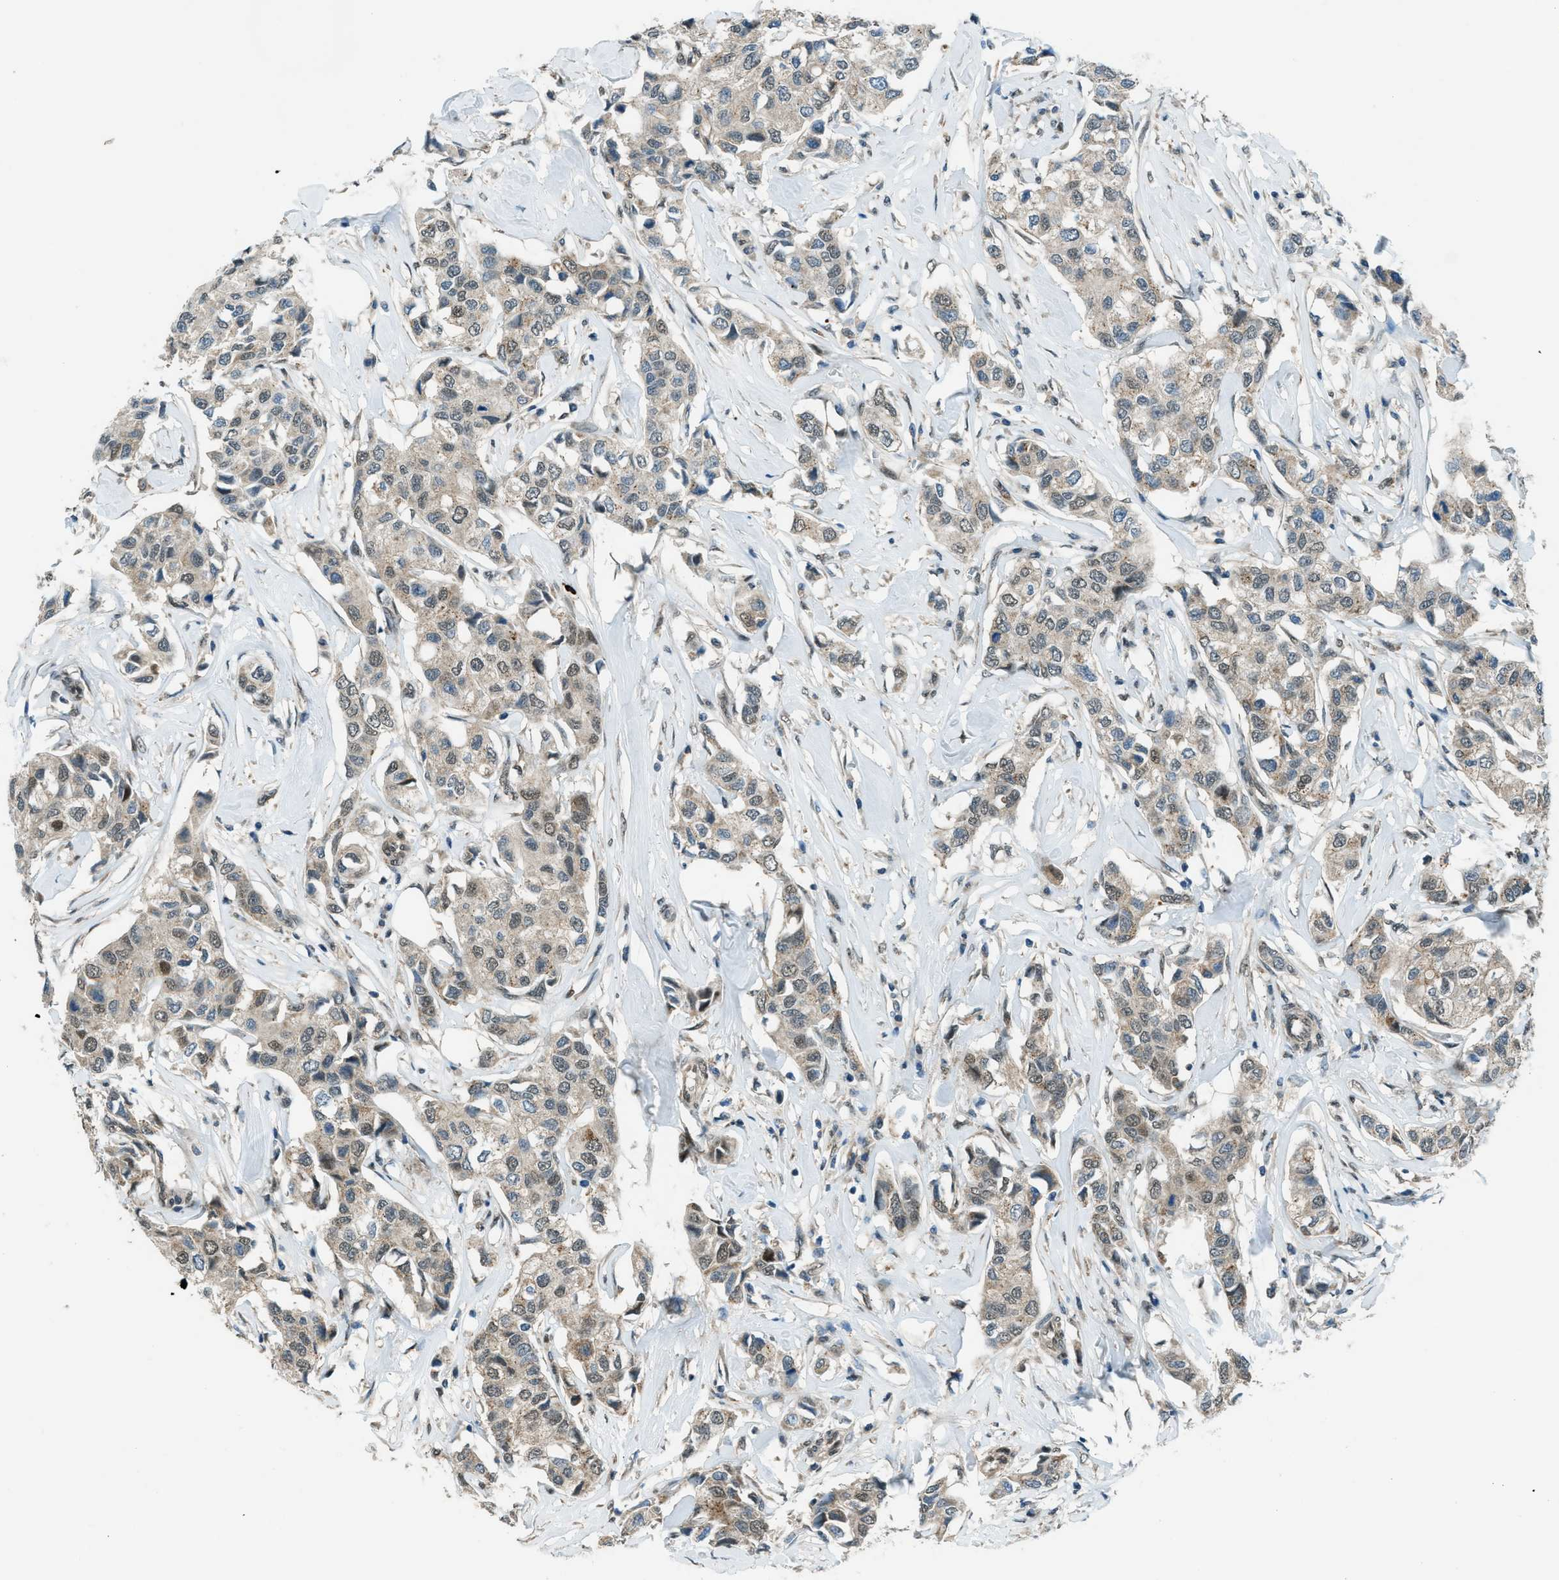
{"staining": {"intensity": "weak", "quantity": "25%-75%", "location": "nuclear"}, "tissue": "breast cancer", "cell_type": "Tumor cells", "image_type": "cancer", "snomed": [{"axis": "morphology", "description": "Duct carcinoma"}, {"axis": "topography", "description": "Breast"}], "caption": "Brown immunohistochemical staining in breast cancer (invasive ductal carcinoma) shows weak nuclear expression in about 25%-75% of tumor cells.", "gene": "NPEPL1", "patient": {"sex": "female", "age": 80}}